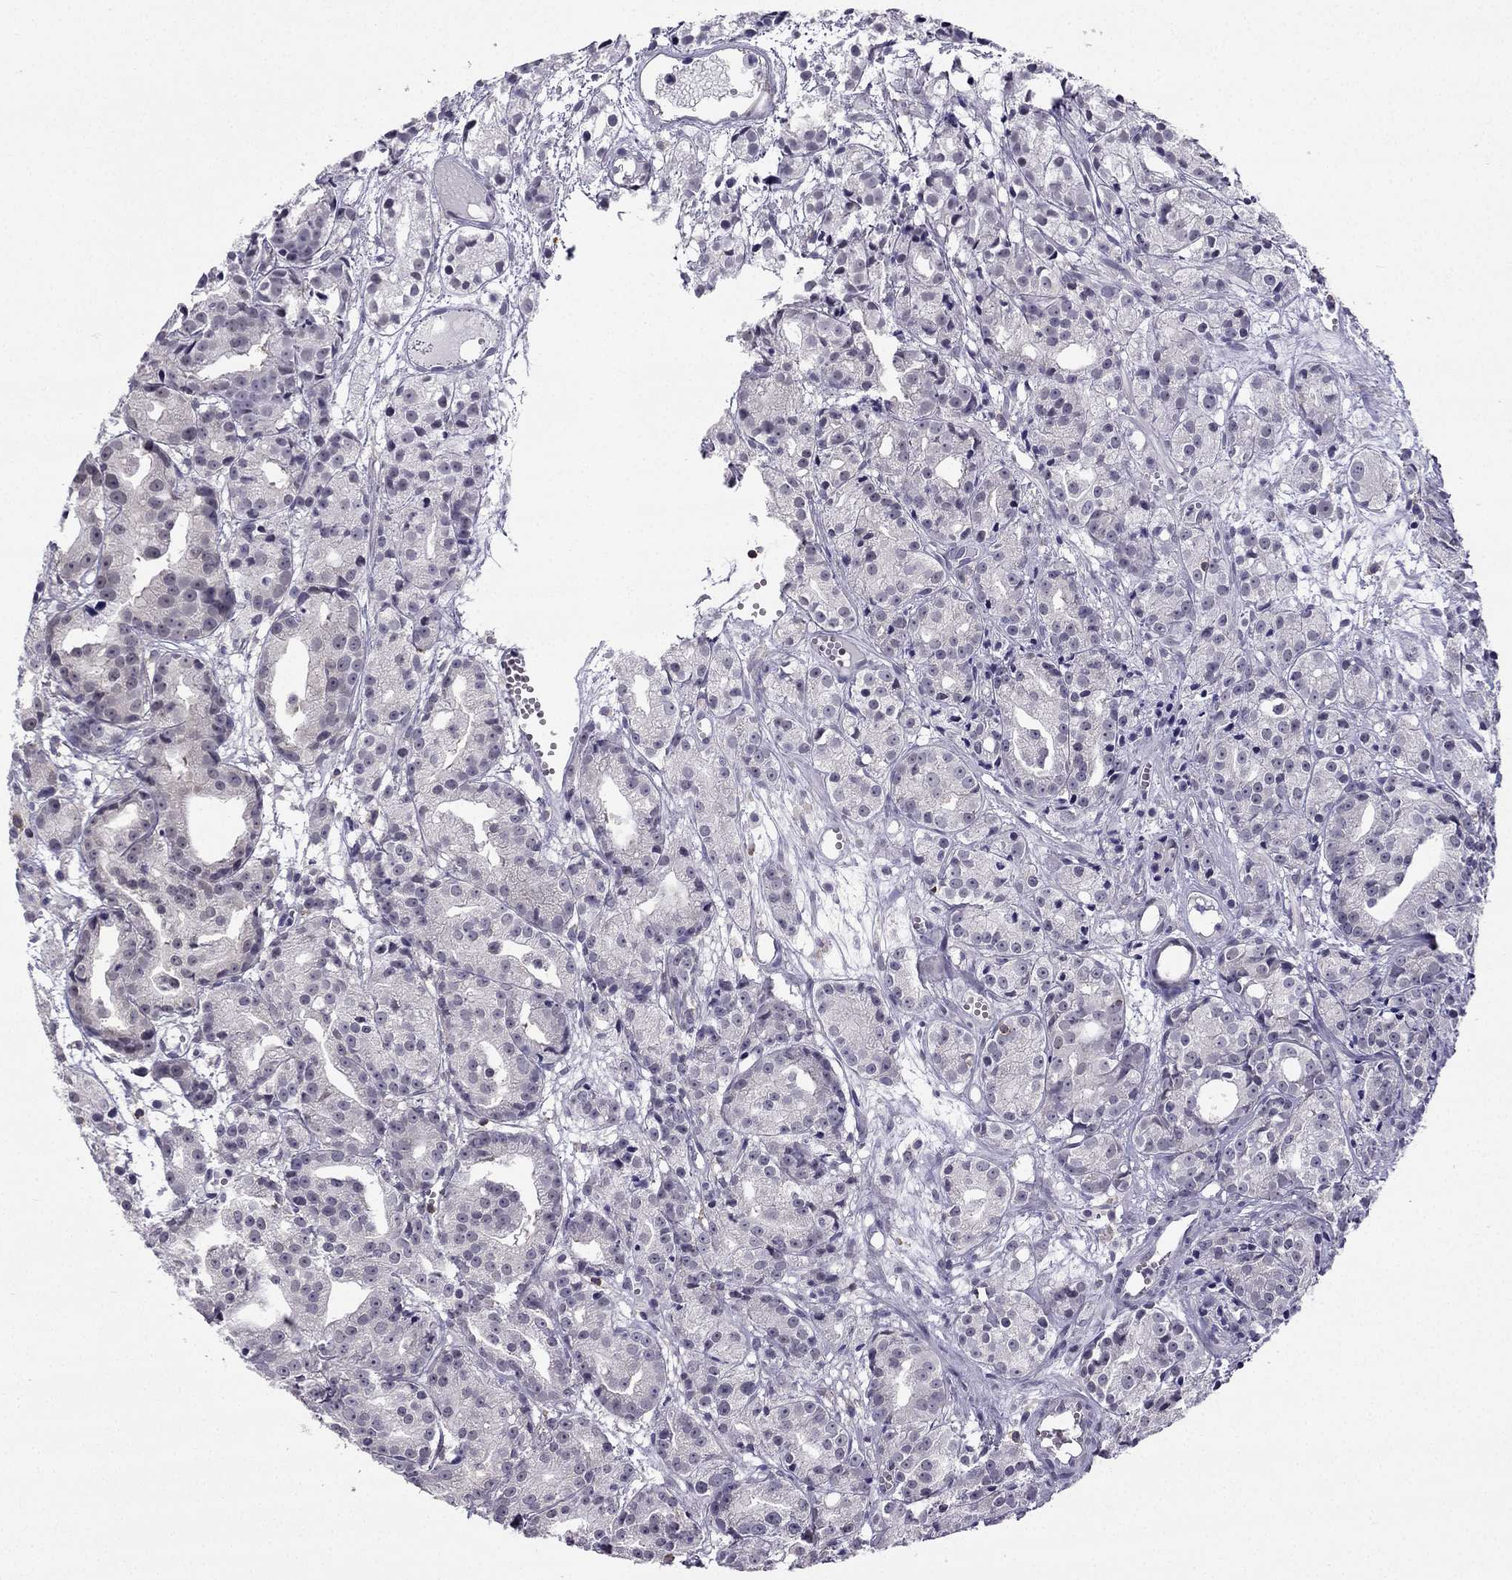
{"staining": {"intensity": "negative", "quantity": "none", "location": "none"}, "tissue": "prostate cancer", "cell_type": "Tumor cells", "image_type": "cancer", "snomed": [{"axis": "morphology", "description": "Adenocarcinoma, Medium grade"}, {"axis": "topography", "description": "Prostate"}], "caption": "IHC micrograph of medium-grade adenocarcinoma (prostate) stained for a protein (brown), which displays no expression in tumor cells.", "gene": "CCK", "patient": {"sex": "male", "age": 74}}